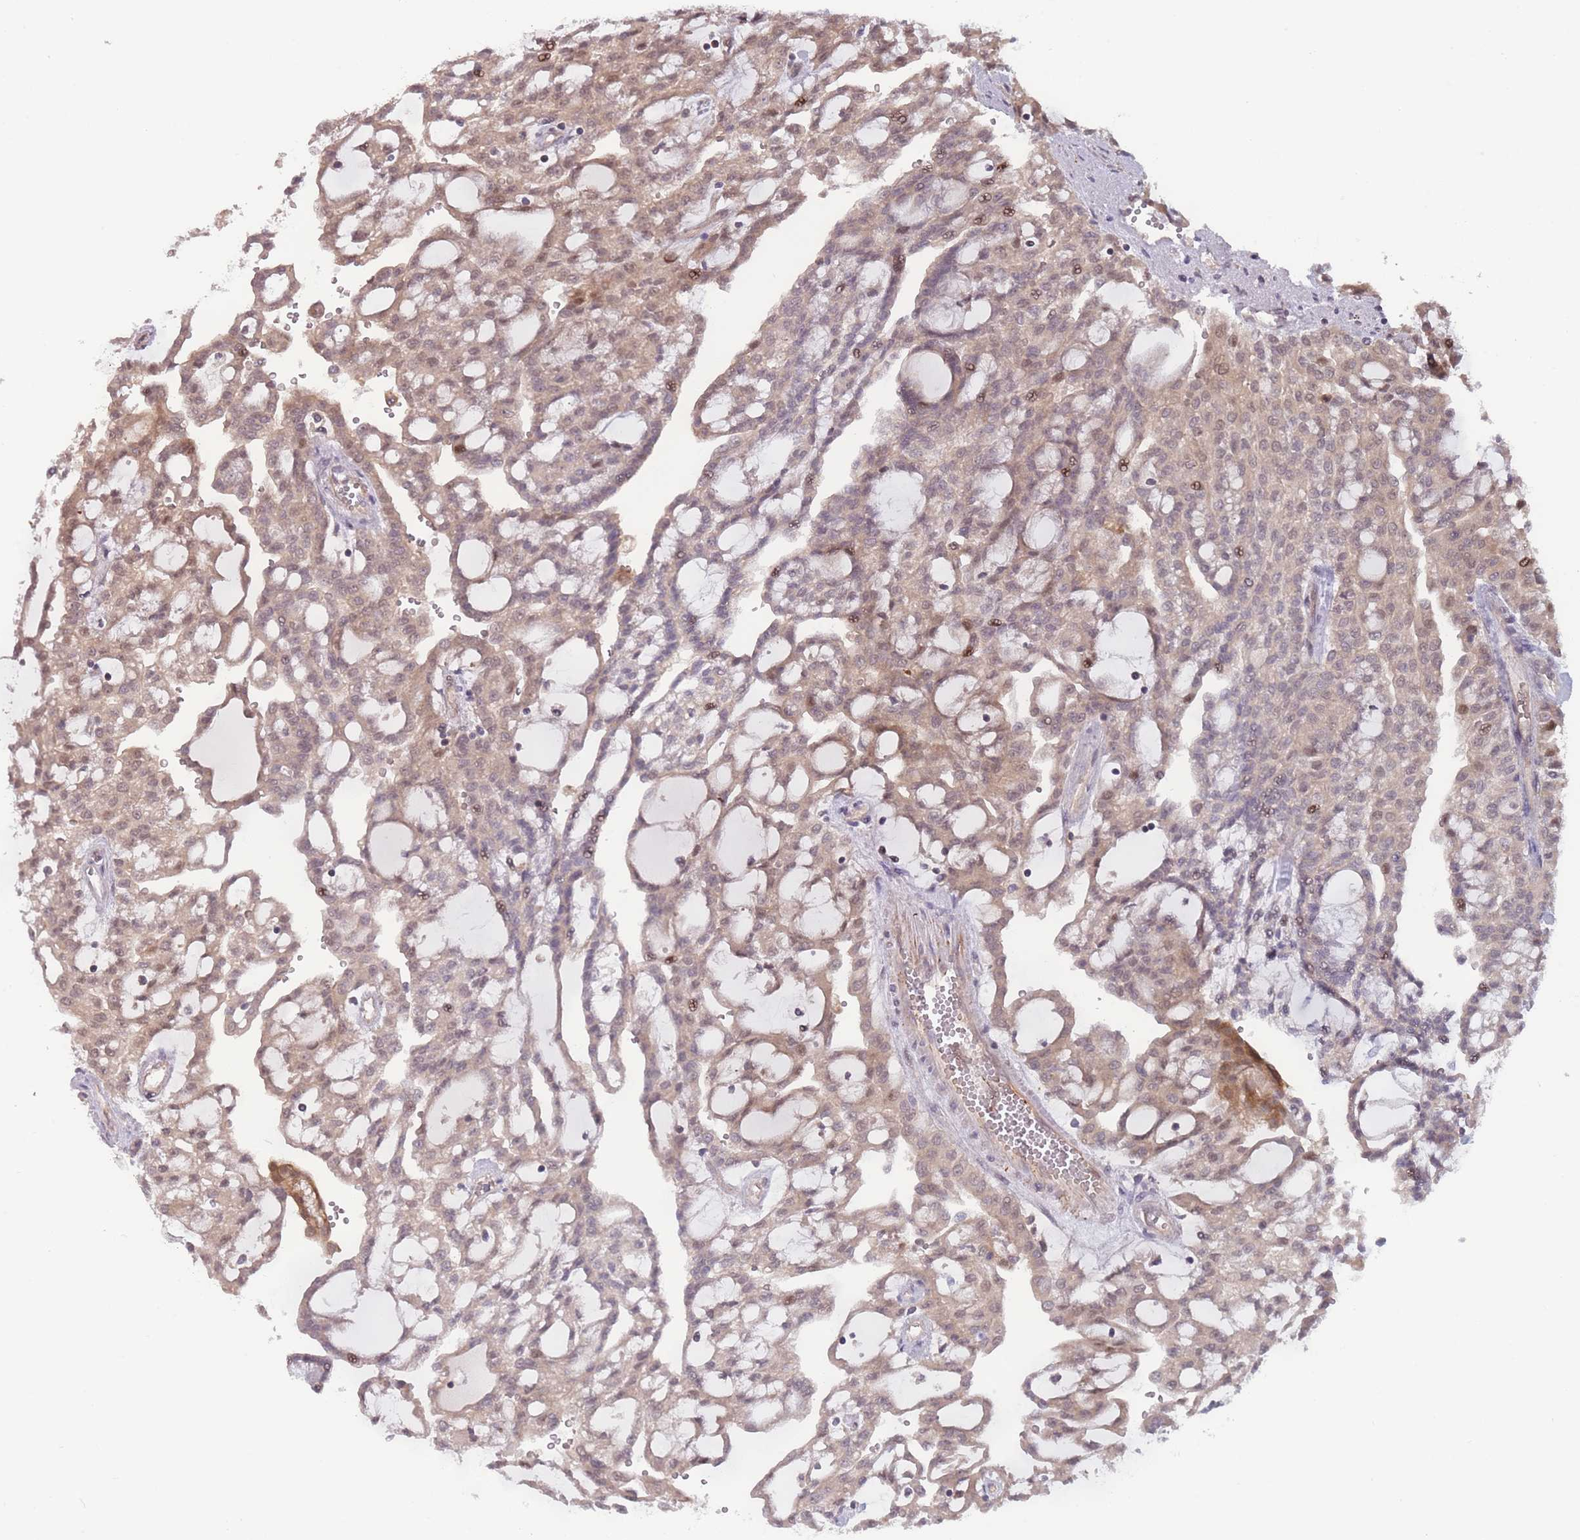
{"staining": {"intensity": "moderate", "quantity": "25%-75%", "location": "cytoplasmic/membranous,nuclear"}, "tissue": "renal cancer", "cell_type": "Tumor cells", "image_type": "cancer", "snomed": [{"axis": "morphology", "description": "Adenocarcinoma, NOS"}, {"axis": "topography", "description": "Kidney"}], "caption": "The image displays staining of renal cancer, revealing moderate cytoplasmic/membranous and nuclear protein expression (brown color) within tumor cells.", "gene": "RPS18", "patient": {"sex": "male", "age": 63}}